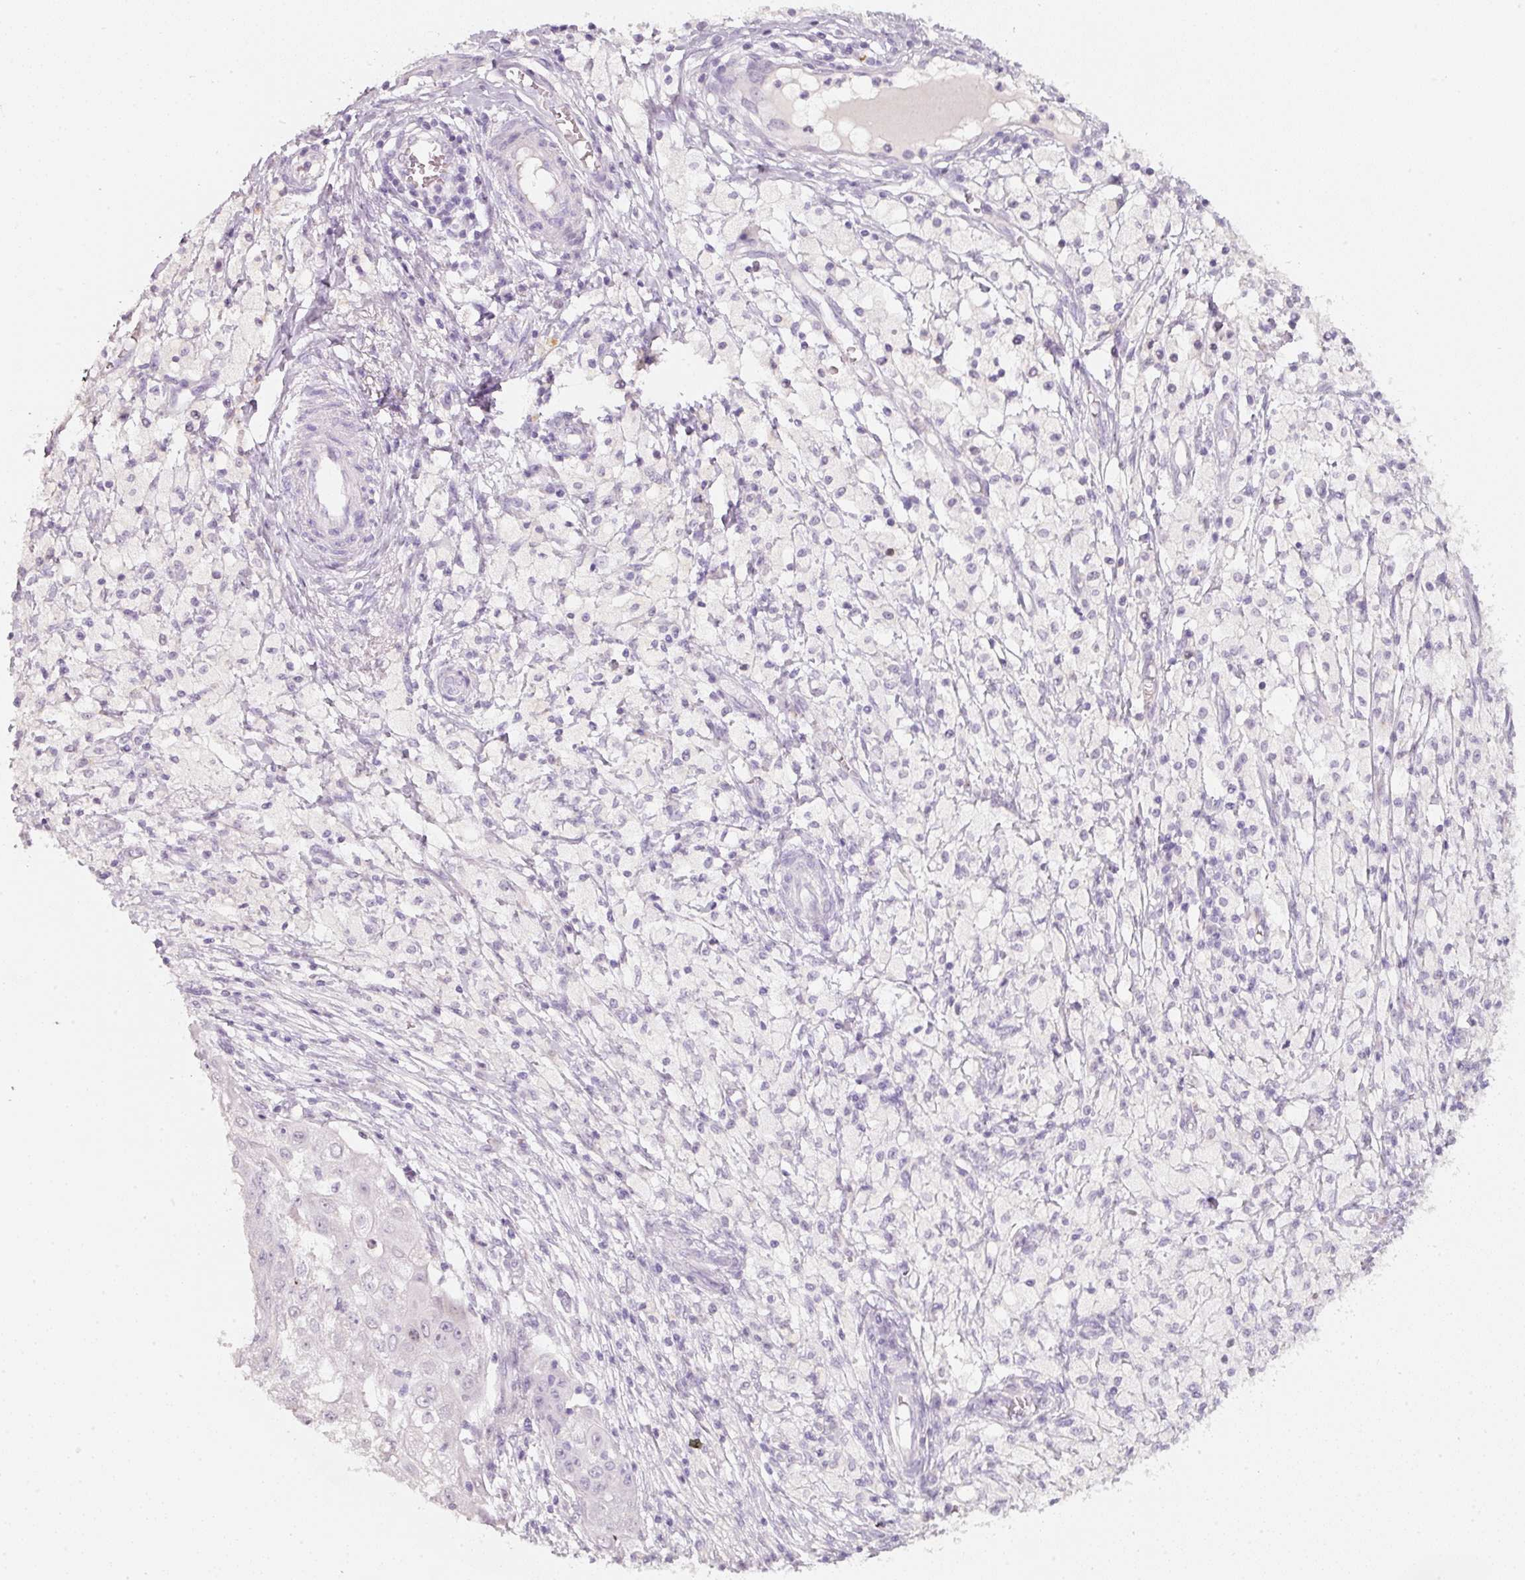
{"staining": {"intensity": "negative", "quantity": "none", "location": "none"}, "tissue": "ovarian cancer", "cell_type": "Tumor cells", "image_type": "cancer", "snomed": [{"axis": "morphology", "description": "Carcinoma, endometroid"}, {"axis": "topography", "description": "Ovary"}], "caption": "Micrograph shows no protein expression in tumor cells of ovarian endometroid carcinoma tissue.", "gene": "ENSG00000206549", "patient": {"sex": "female", "age": 42}}